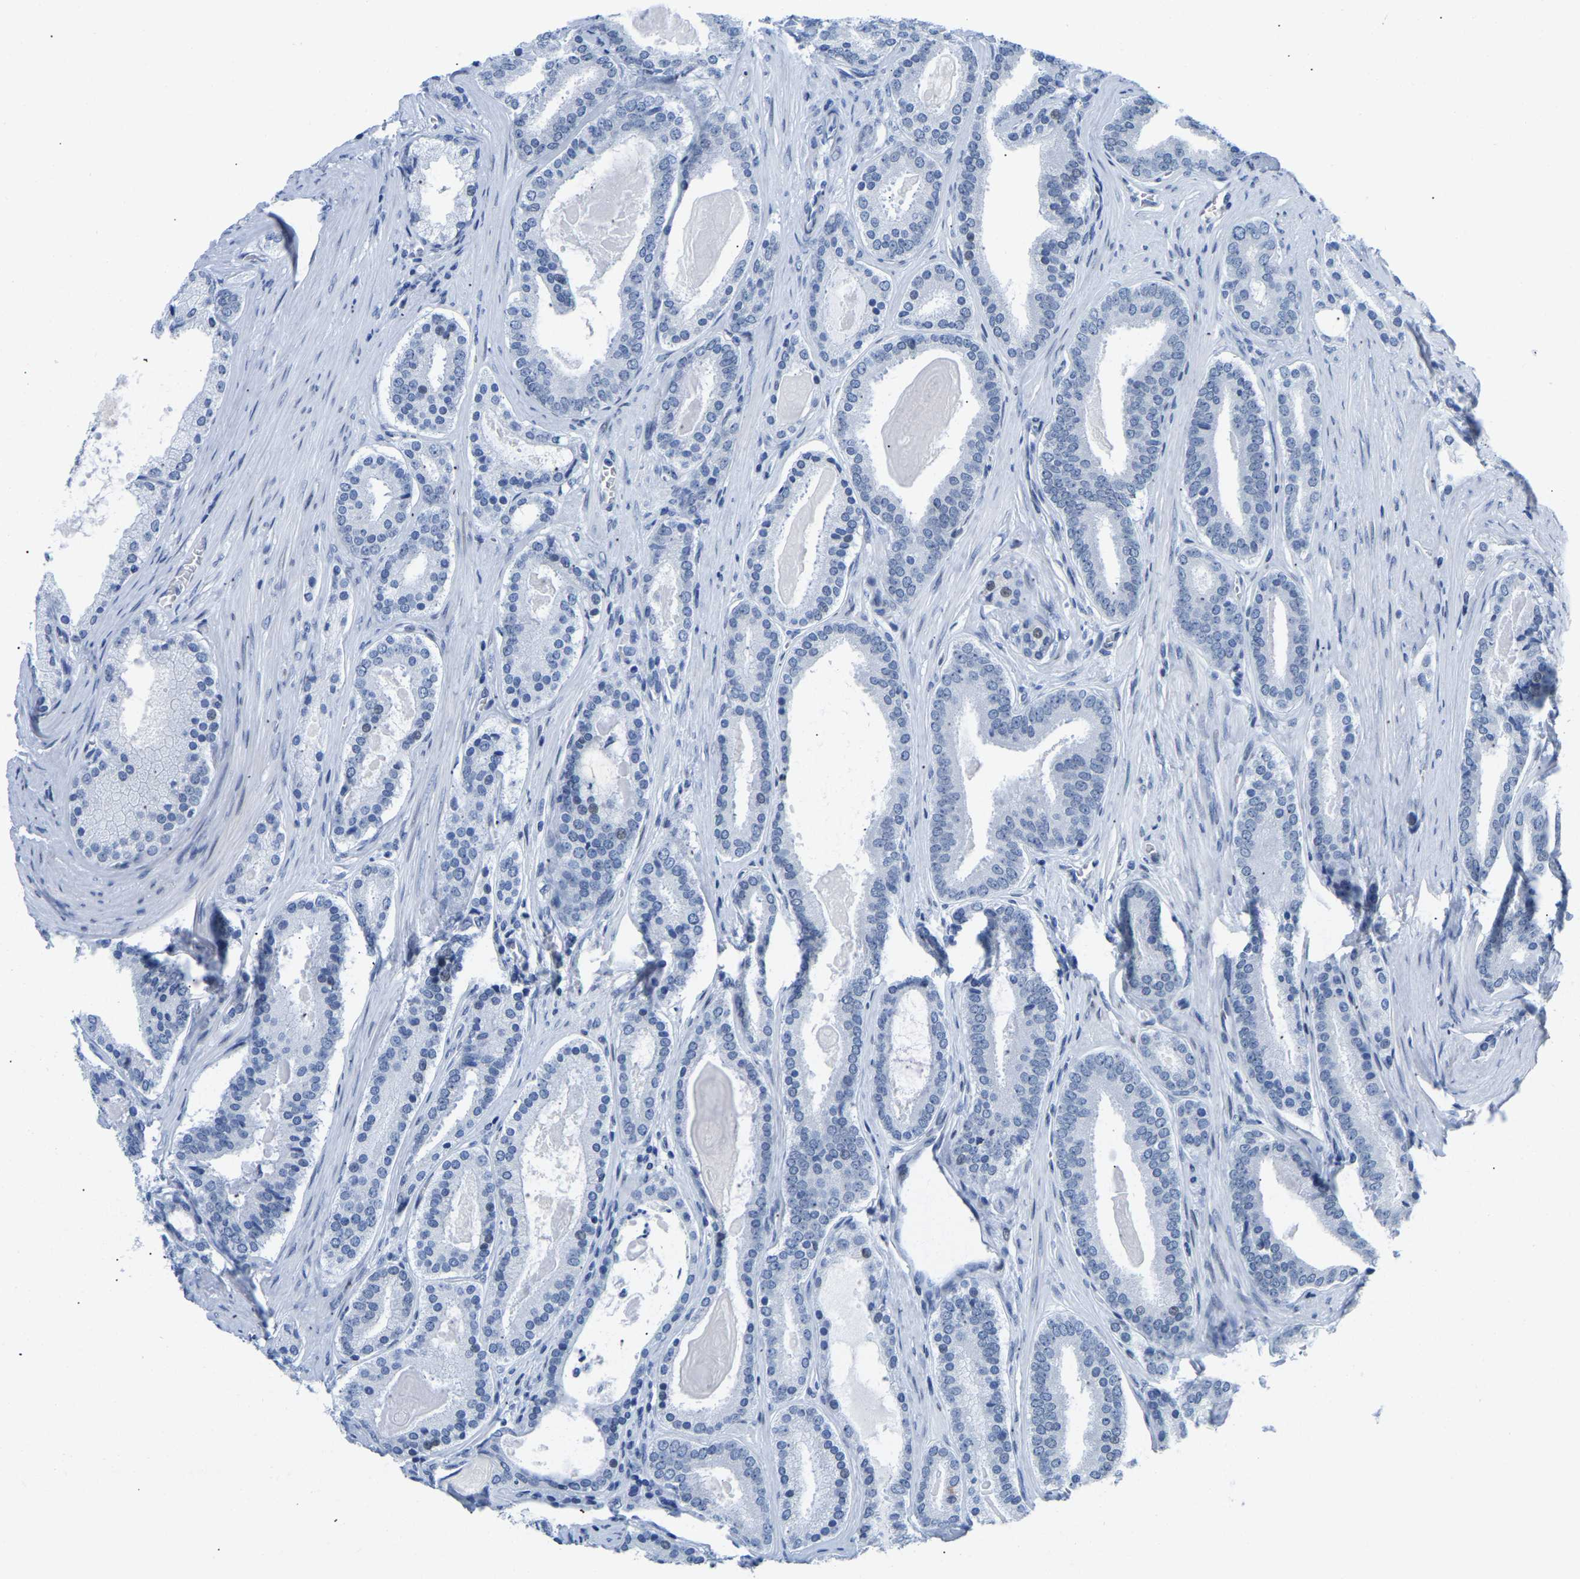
{"staining": {"intensity": "negative", "quantity": "none", "location": "none"}, "tissue": "prostate cancer", "cell_type": "Tumor cells", "image_type": "cancer", "snomed": [{"axis": "morphology", "description": "Adenocarcinoma, High grade"}, {"axis": "topography", "description": "Prostate"}], "caption": "High power microscopy histopathology image of an IHC micrograph of prostate adenocarcinoma (high-grade), revealing no significant positivity in tumor cells. The staining was performed using DAB (3,3'-diaminobenzidine) to visualize the protein expression in brown, while the nuclei were stained in blue with hematoxylin (Magnification: 20x).", "gene": "UPK3A", "patient": {"sex": "male", "age": 60}}